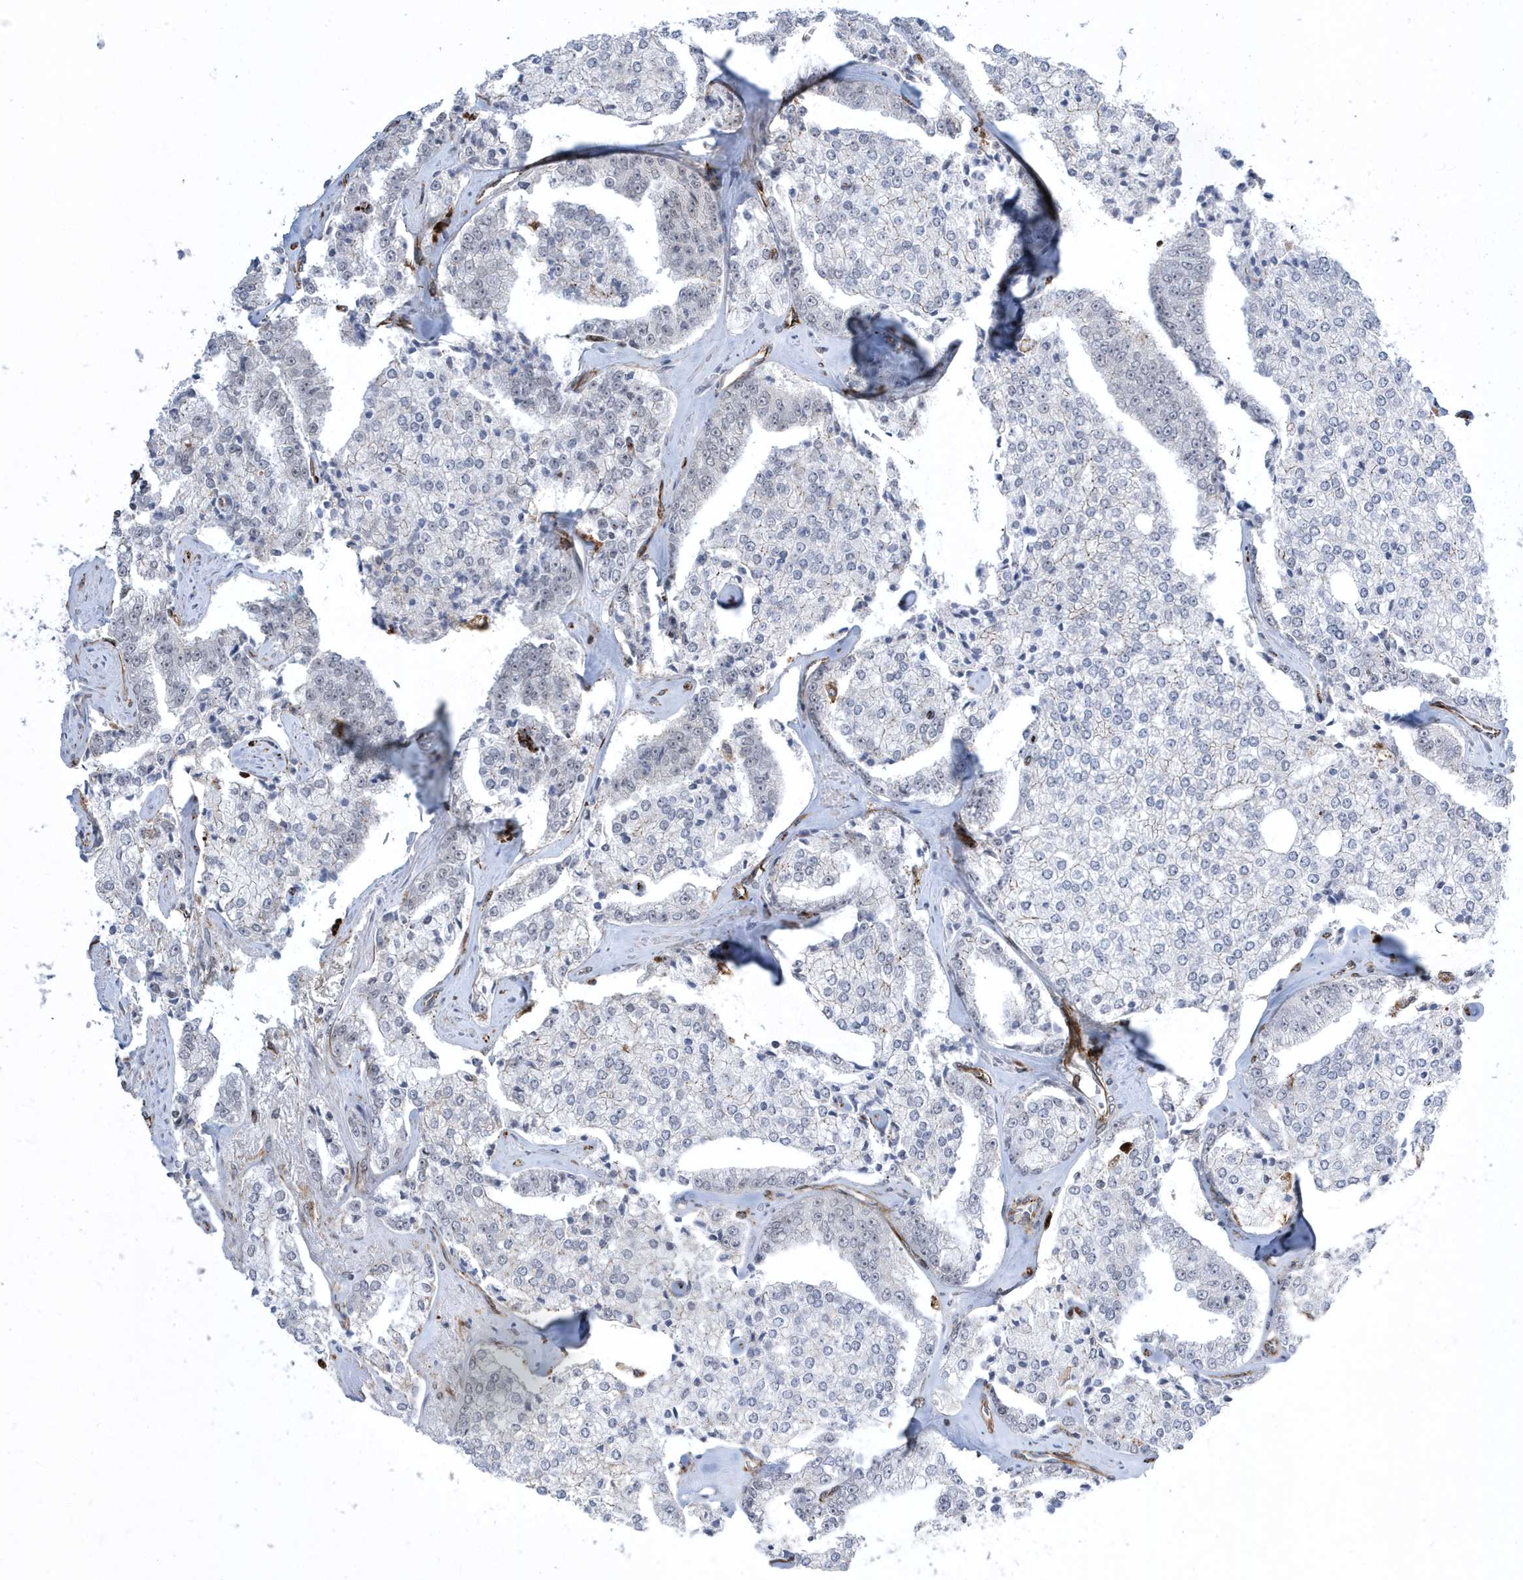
{"staining": {"intensity": "negative", "quantity": "none", "location": "none"}, "tissue": "prostate cancer", "cell_type": "Tumor cells", "image_type": "cancer", "snomed": [{"axis": "morphology", "description": "Adenocarcinoma, High grade"}, {"axis": "topography", "description": "Prostate"}], "caption": "This image is of prostate high-grade adenocarcinoma stained with immunohistochemistry to label a protein in brown with the nuclei are counter-stained blue. There is no expression in tumor cells. (Stains: DAB (3,3'-diaminobenzidine) immunohistochemistry with hematoxylin counter stain, Microscopy: brightfield microscopy at high magnification).", "gene": "ADAMTSL3", "patient": {"sex": "male", "age": 71}}